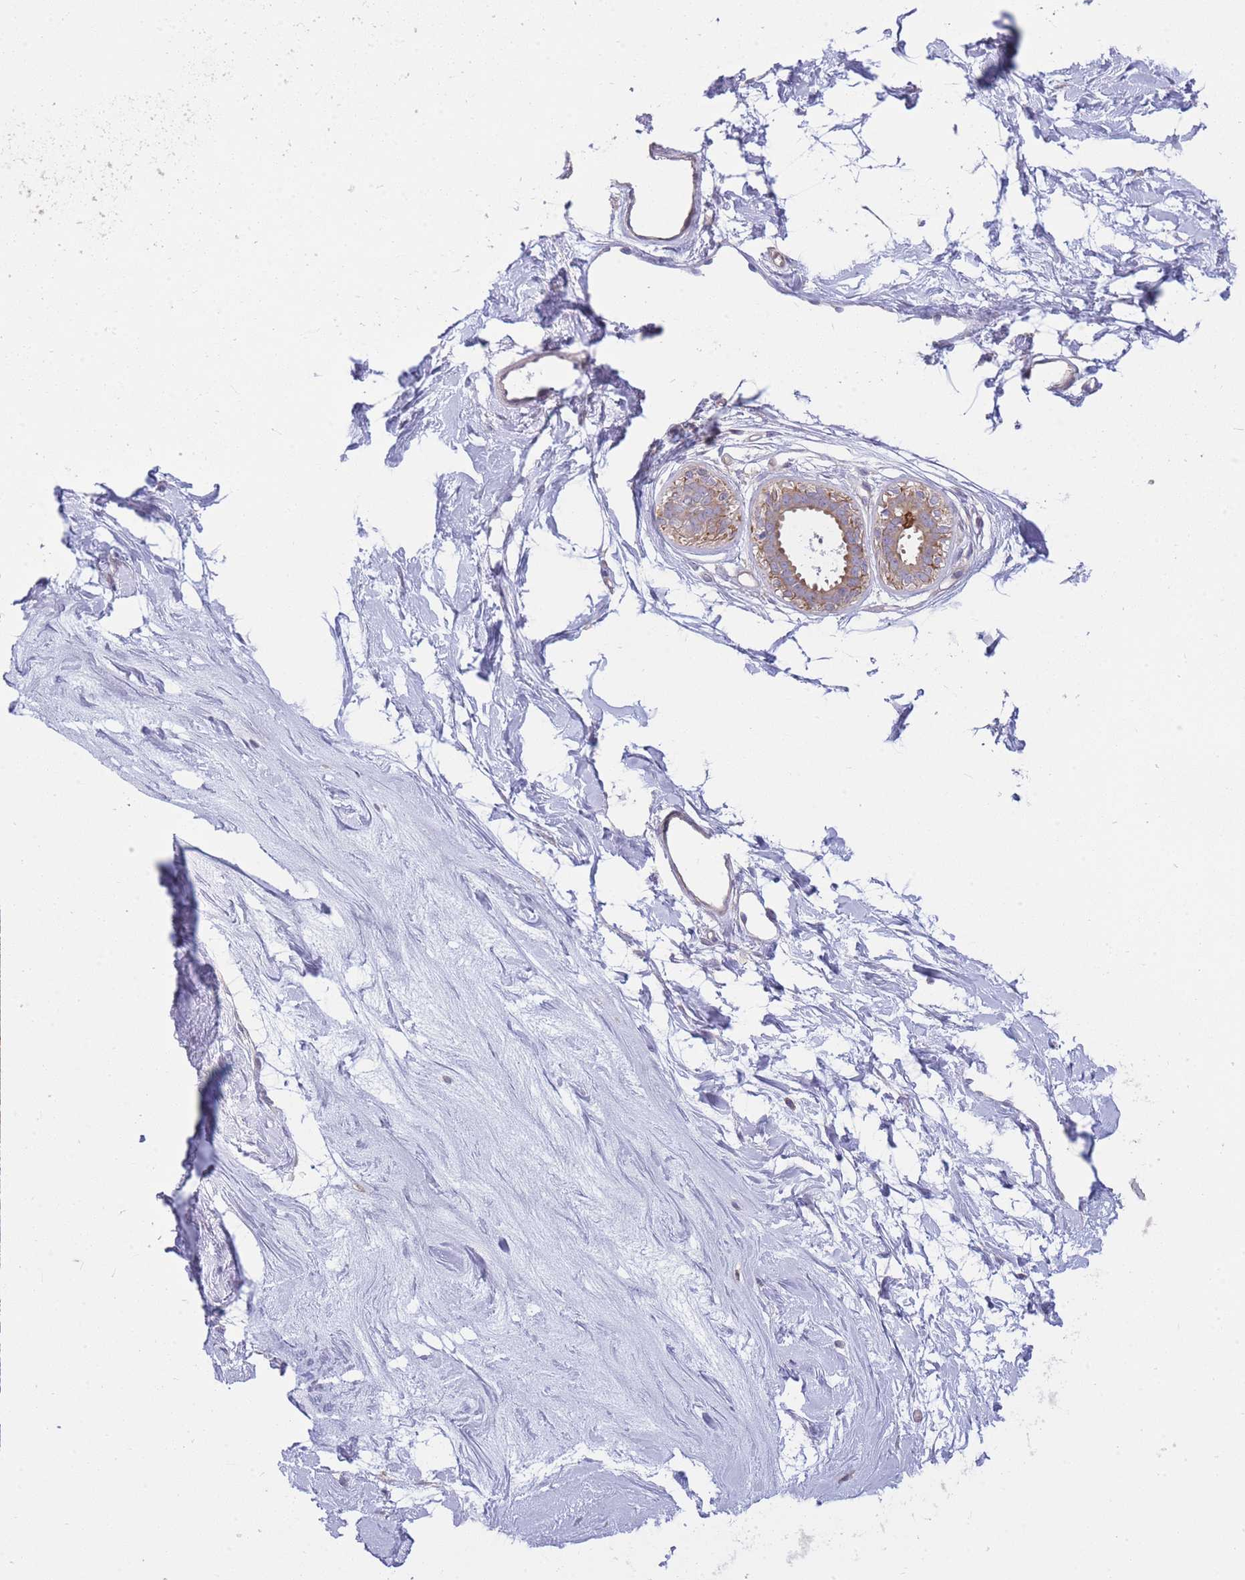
{"staining": {"intensity": "negative", "quantity": "none", "location": "none"}, "tissue": "breast", "cell_type": "Adipocytes", "image_type": "normal", "snomed": [{"axis": "morphology", "description": "Normal tissue, NOS"}, {"axis": "topography", "description": "Breast"}], "caption": "IHC photomicrograph of unremarkable breast: human breast stained with DAB (3,3'-diaminobenzidine) shows no significant protein expression in adipocytes.", "gene": "PFDN6", "patient": {"sex": "female", "age": 45}}